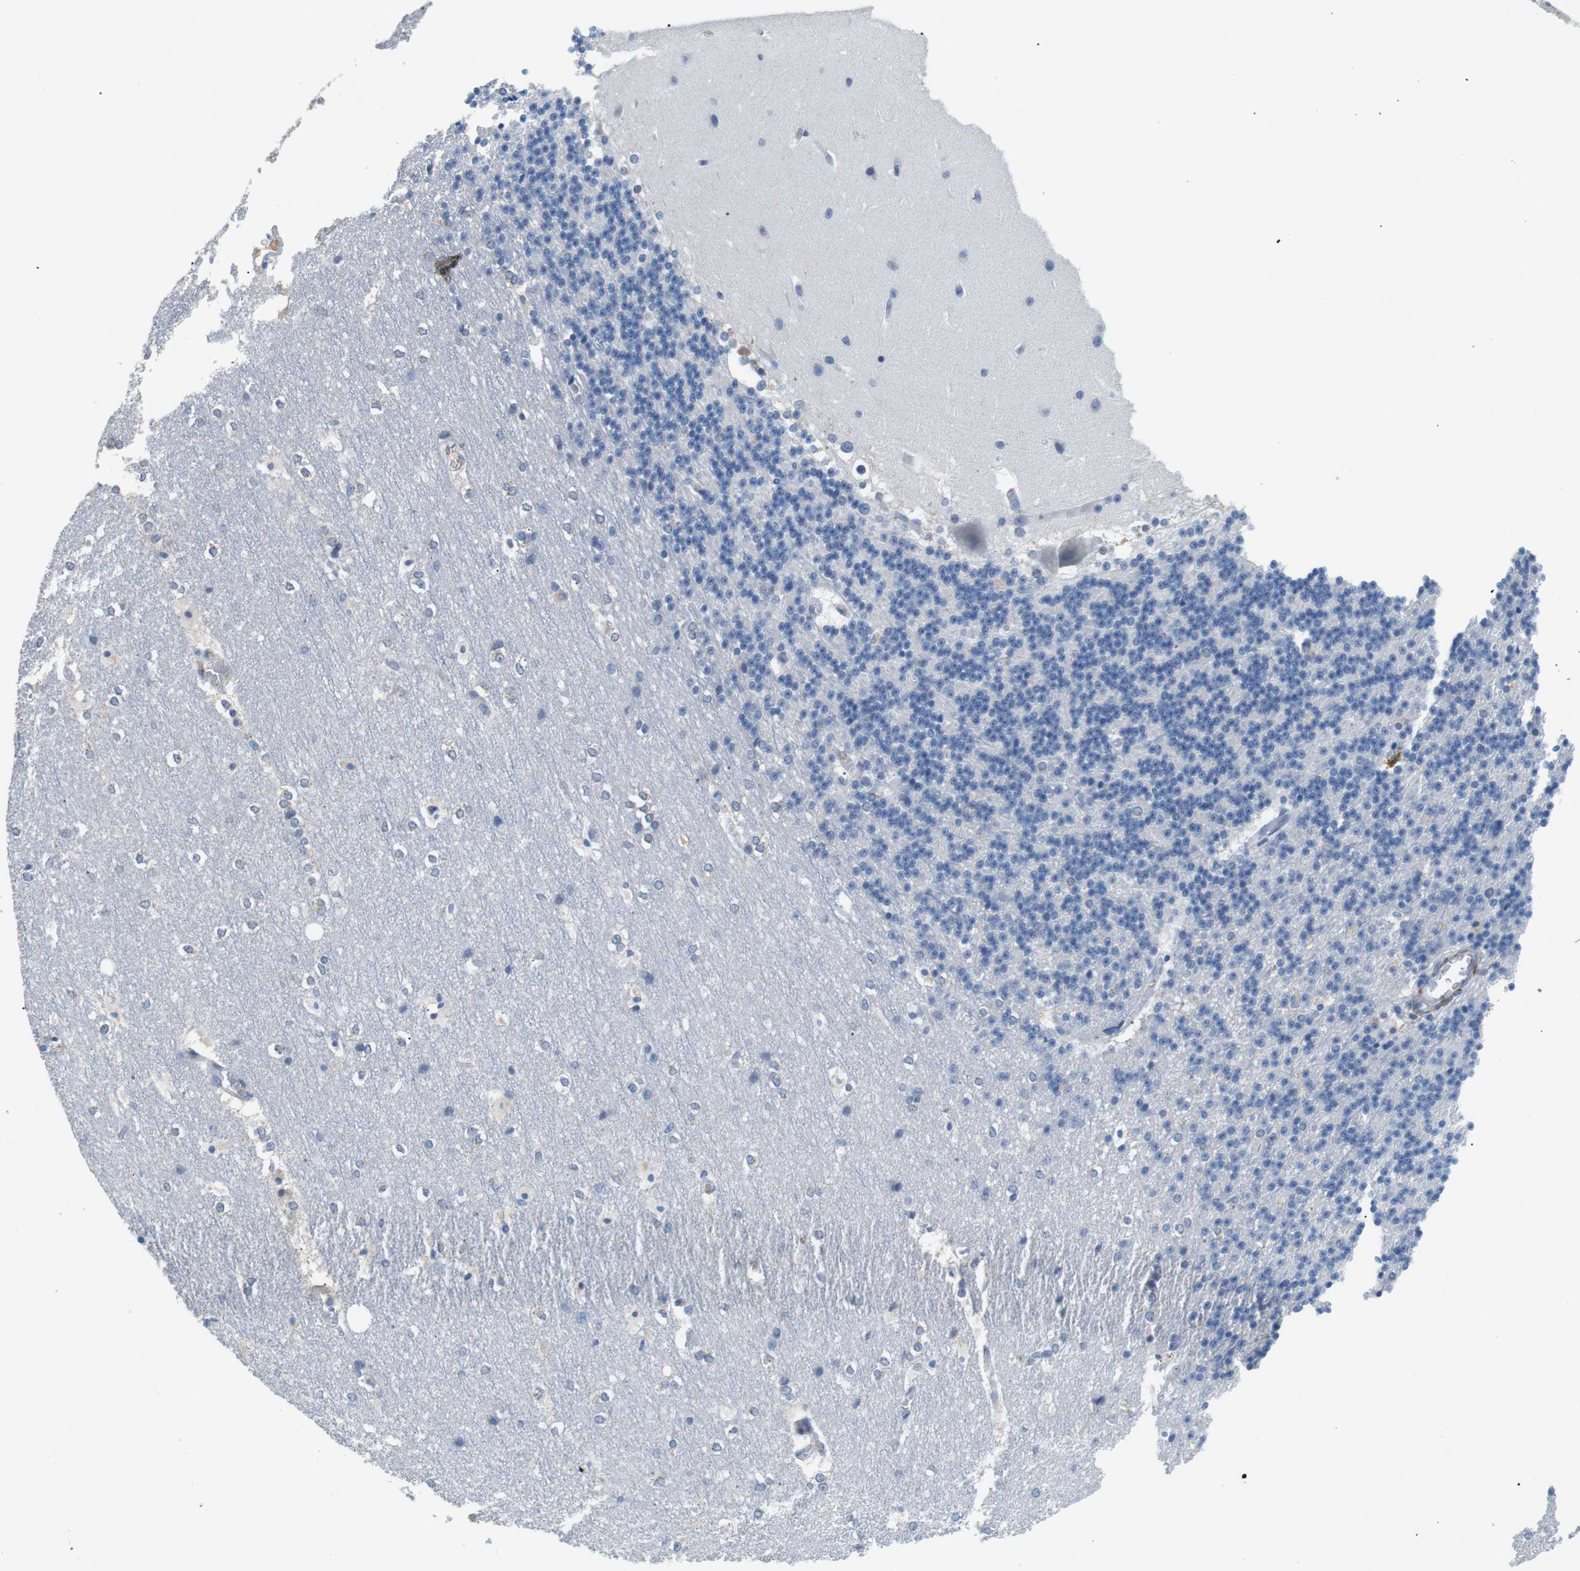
{"staining": {"intensity": "negative", "quantity": "none", "location": "none"}, "tissue": "cerebellum", "cell_type": "Cells in granular layer", "image_type": "normal", "snomed": [{"axis": "morphology", "description": "Normal tissue, NOS"}, {"axis": "topography", "description": "Cerebellum"}], "caption": "High magnification brightfield microscopy of unremarkable cerebellum stained with DAB (3,3'-diaminobenzidine) (brown) and counterstained with hematoxylin (blue): cells in granular layer show no significant expression. The staining was performed using DAB (3,3'-diaminobenzidine) to visualize the protein expression in brown, while the nuclei were stained in blue with hematoxylin (Magnification: 20x).", "gene": "UNC5CL", "patient": {"sex": "female", "age": 19}}